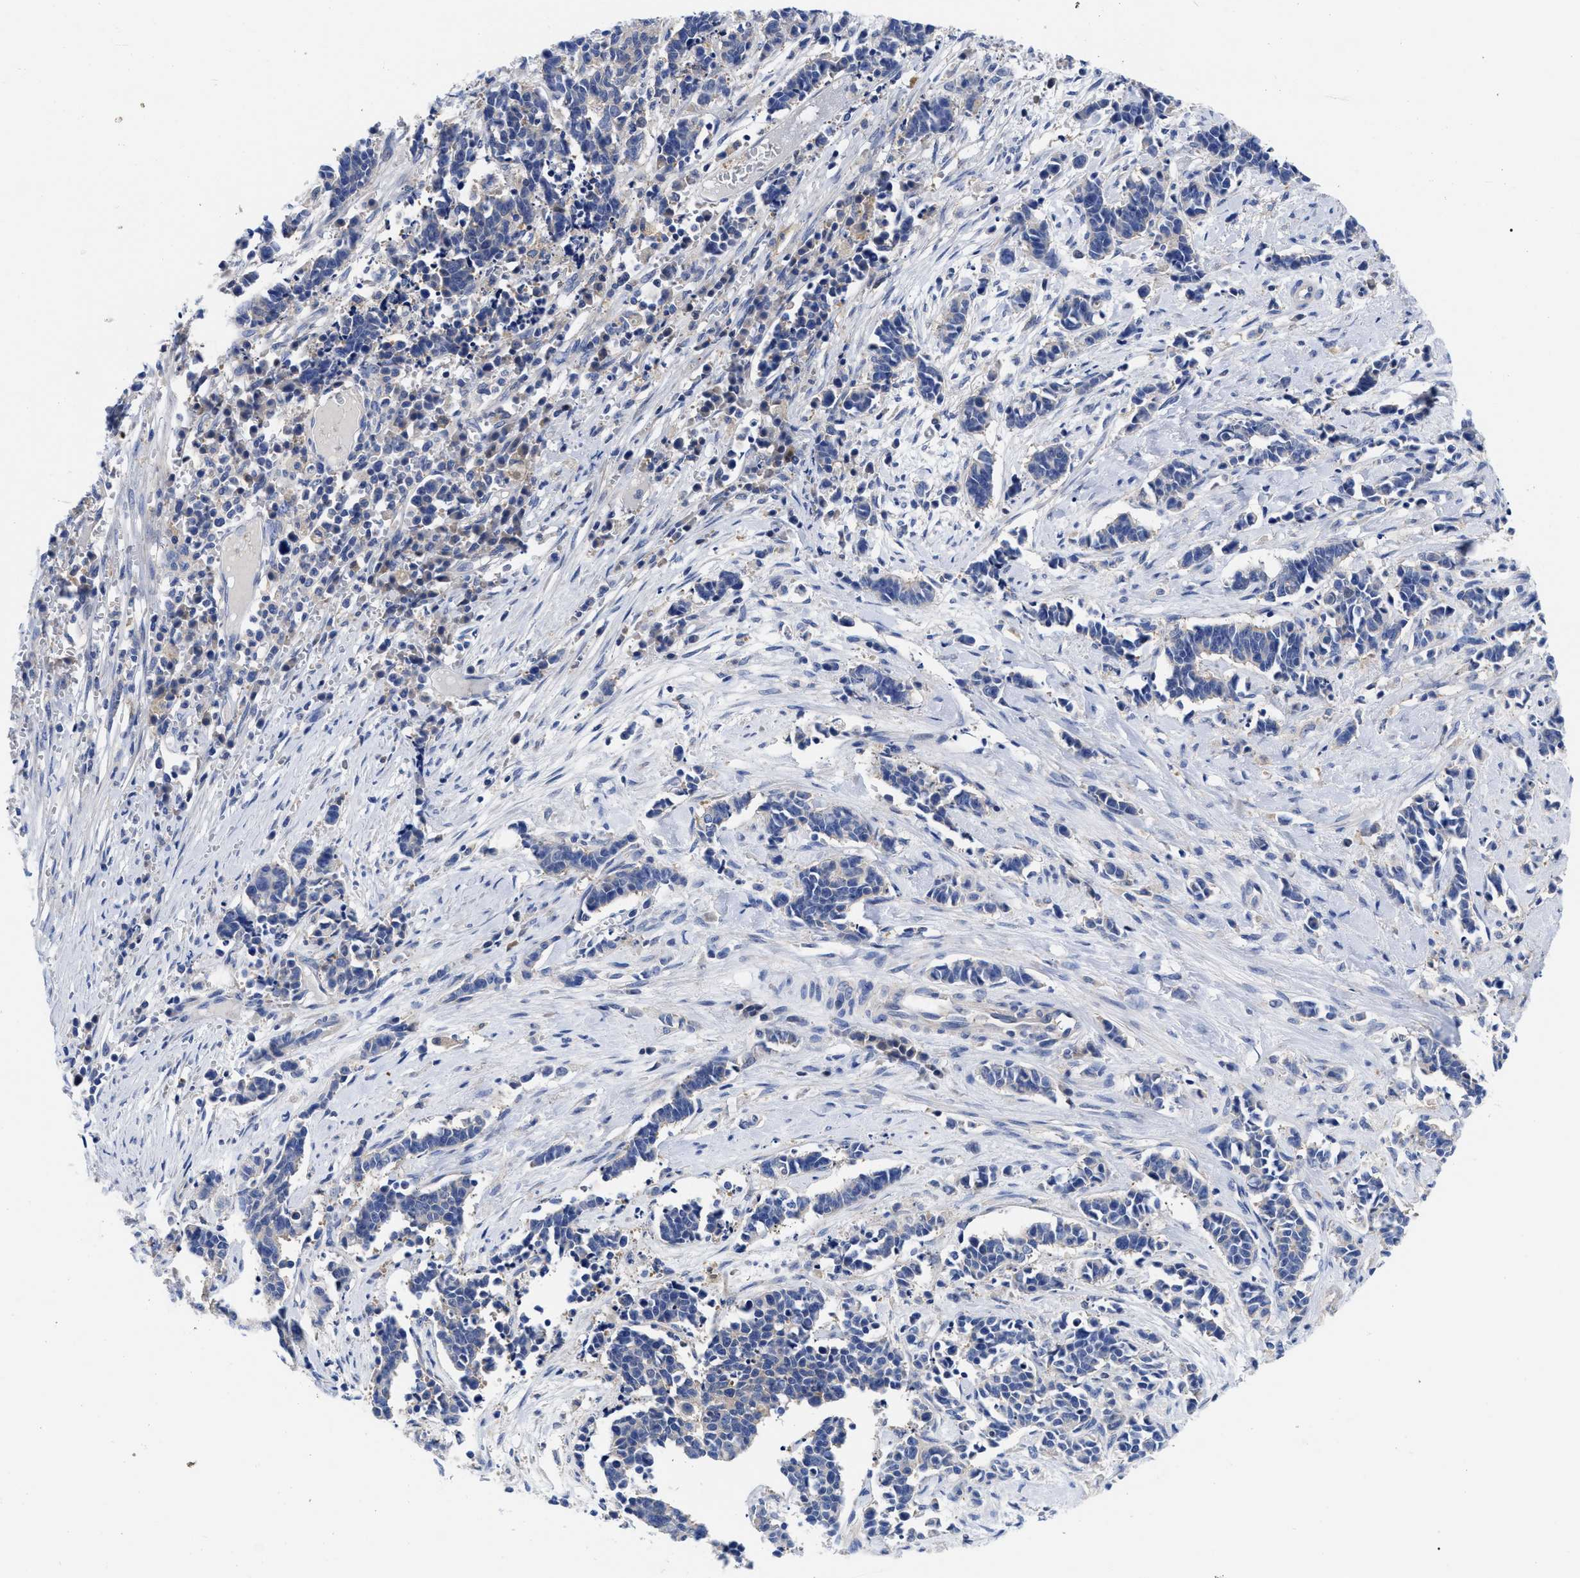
{"staining": {"intensity": "negative", "quantity": "none", "location": "none"}, "tissue": "cervical cancer", "cell_type": "Tumor cells", "image_type": "cancer", "snomed": [{"axis": "morphology", "description": "Squamous cell carcinoma, NOS"}, {"axis": "topography", "description": "Cervix"}], "caption": "Immunohistochemistry of cervical cancer (squamous cell carcinoma) displays no positivity in tumor cells.", "gene": "RBKS", "patient": {"sex": "female", "age": 35}}